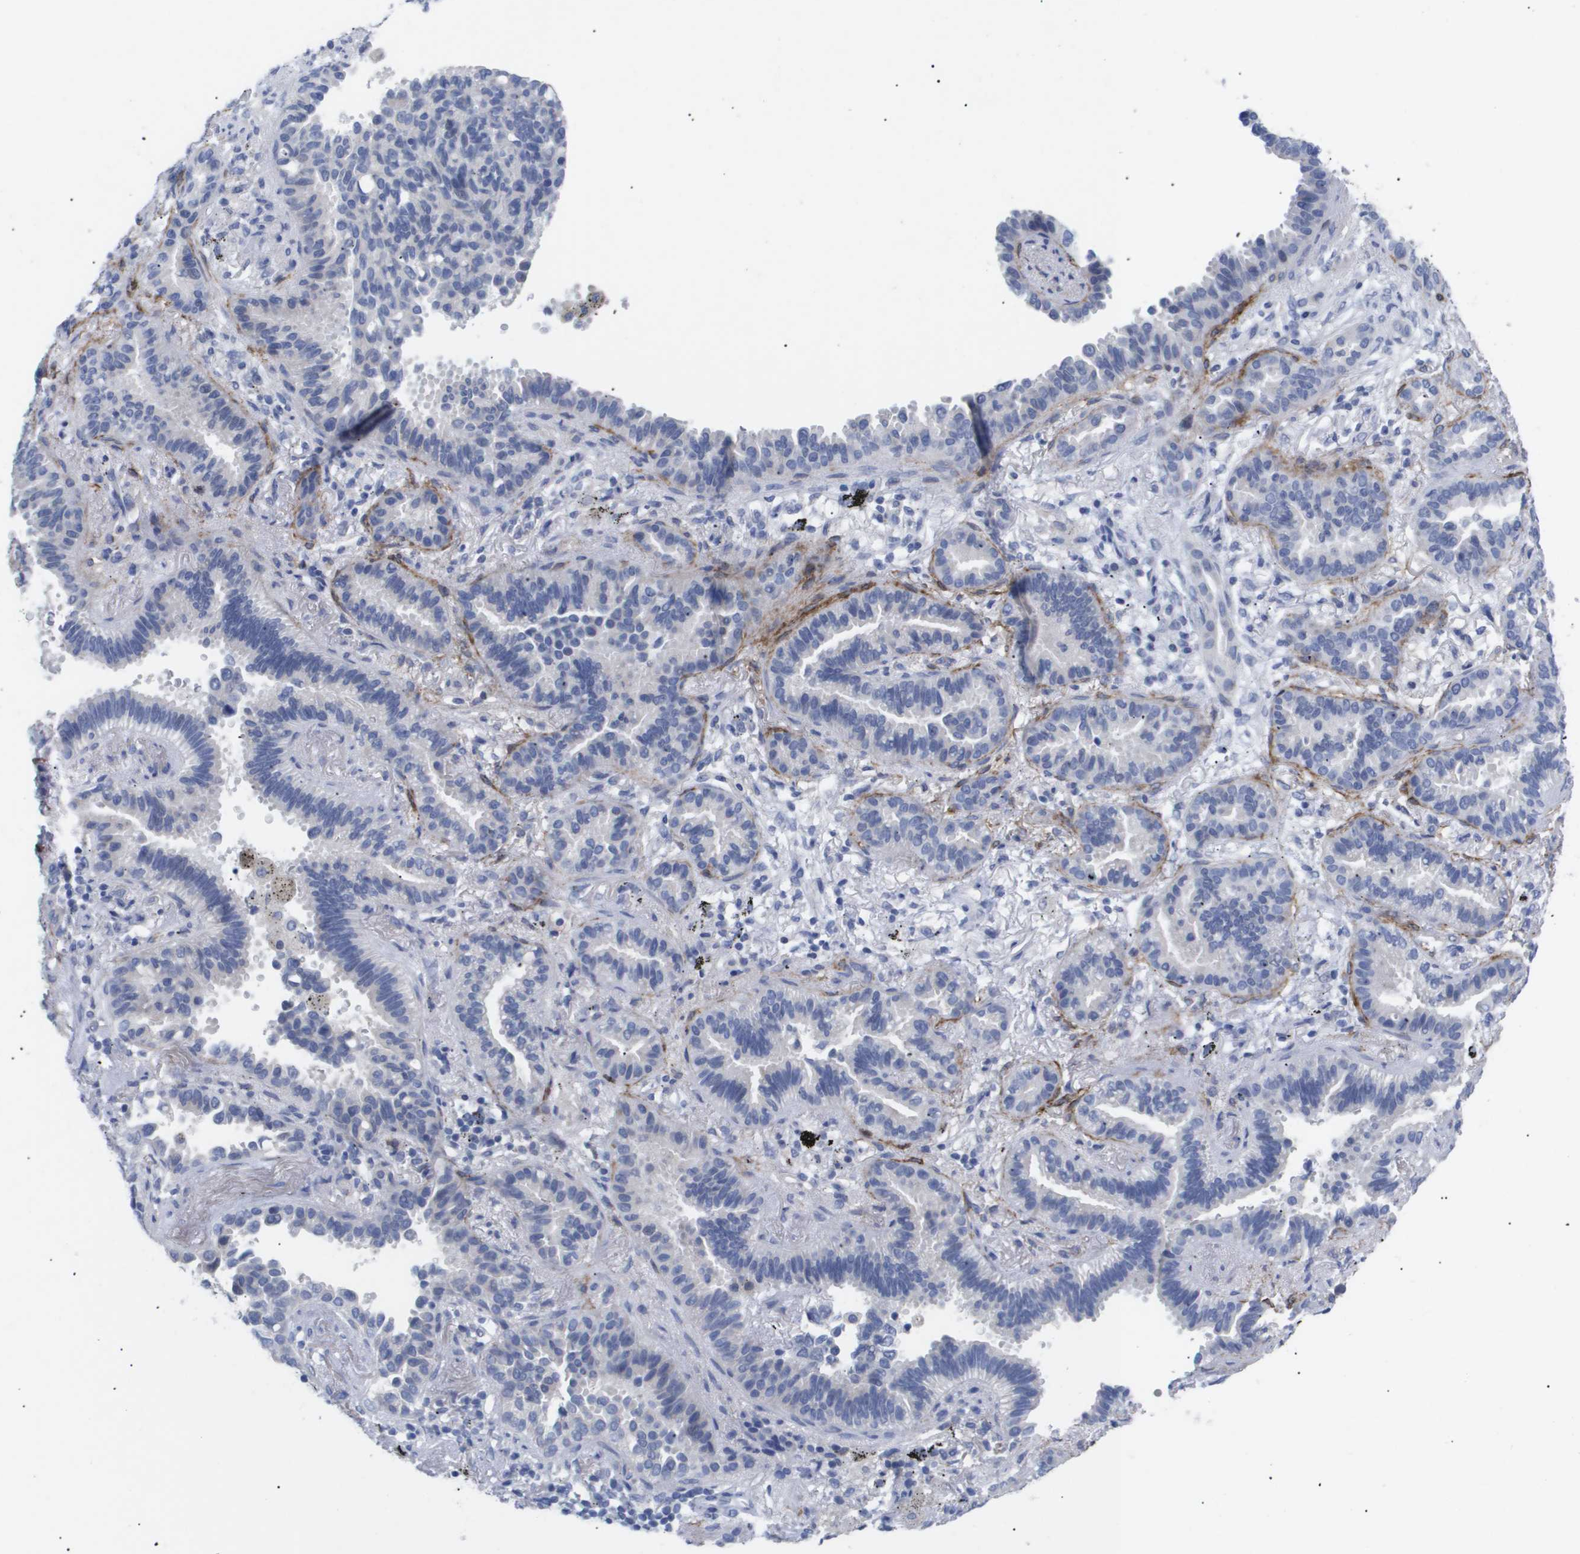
{"staining": {"intensity": "negative", "quantity": "none", "location": "none"}, "tissue": "lung cancer", "cell_type": "Tumor cells", "image_type": "cancer", "snomed": [{"axis": "morphology", "description": "Normal tissue, NOS"}, {"axis": "morphology", "description": "Adenocarcinoma, NOS"}, {"axis": "topography", "description": "Lung"}], "caption": "An immunohistochemistry (IHC) histopathology image of lung cancer (adenocarcinoma) is shown. There is no staining in tumor cells of lung cancer (adenocarcinoma).", "gene": "CAV3", "patient": {"sex": "male", "age": 59}}